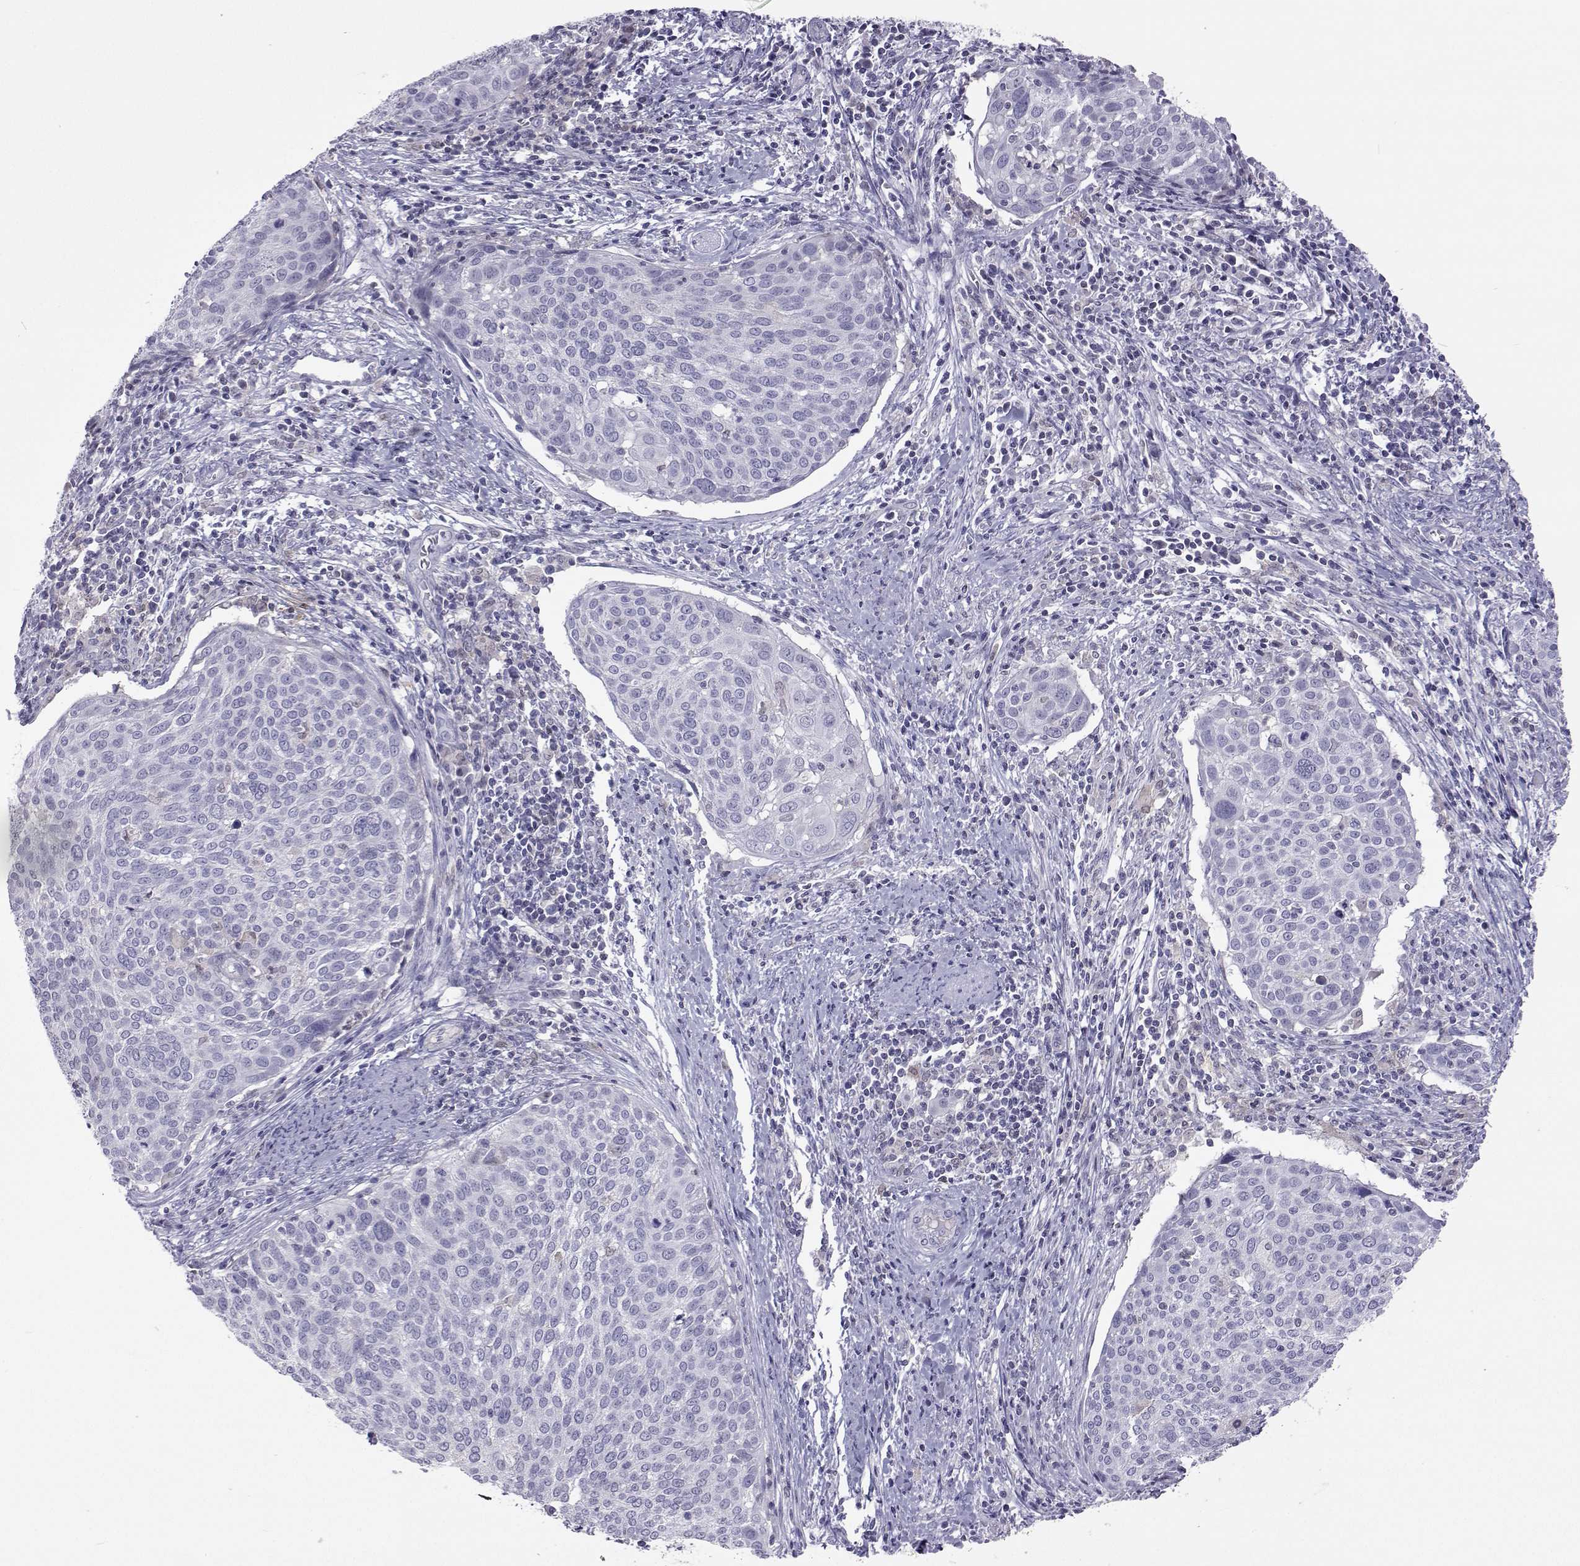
{"staining": {"intensity": "negative", "quantity": "none", "location": "none"}, "tissue": "cervical cancer", "cell_type": "Tumor cells", "image_type": "cancer", "snomed": [{"axis": "morphology", "description": "Squamous cell carcinoma, NOS"}, {"axis": "topography", "description": "Cervix"}], "caption": "The histopathology image demonstrates no significant staining in tumor cells of cervical squamous cell carcinoma.", "gene": "GALM", "patient": {"sex": "female", "age": 39}}